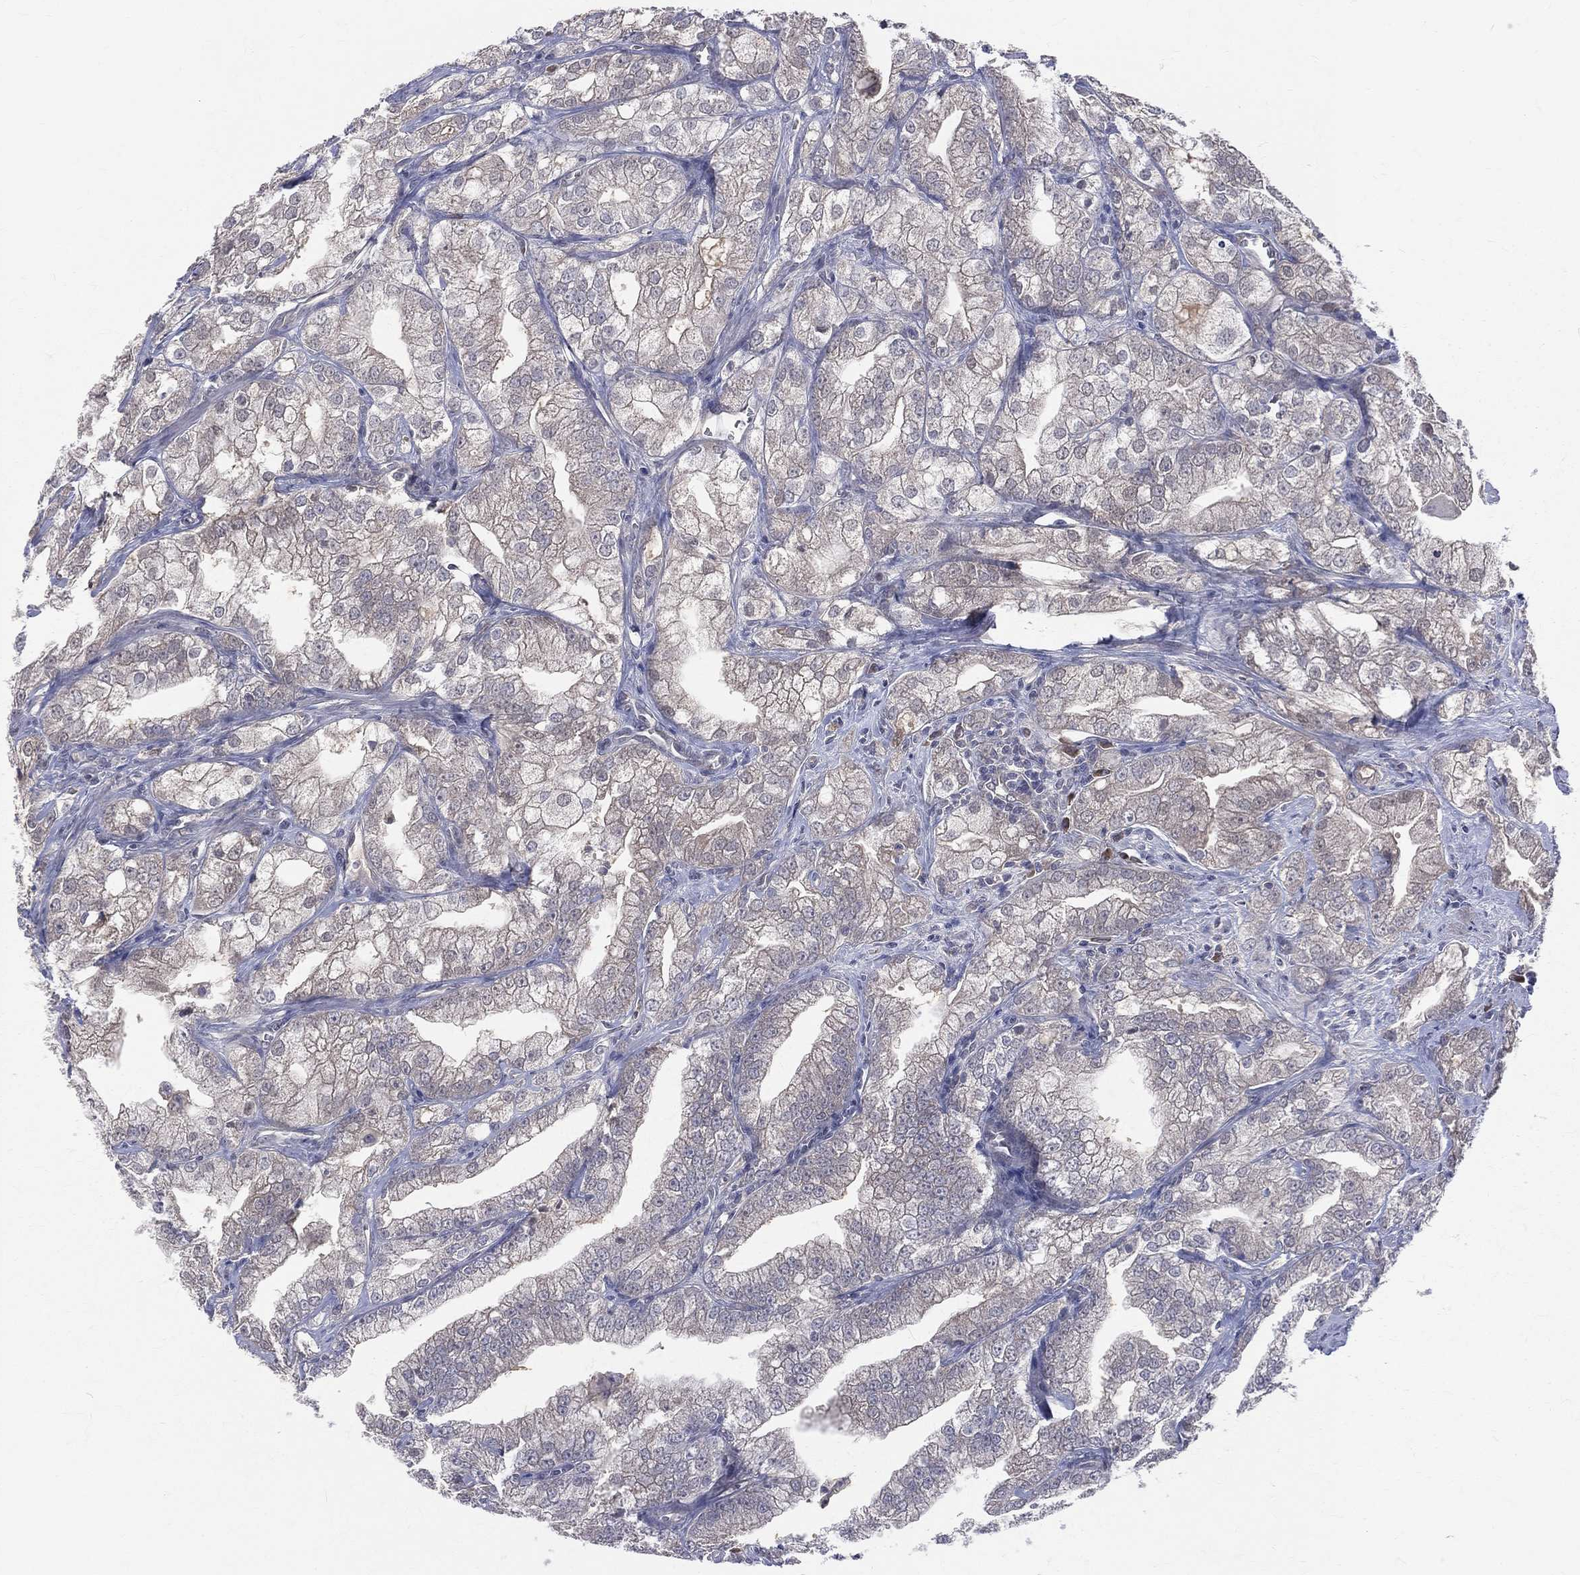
{"staining": {"intensity": "negative", "quantity": "none", "location": "none"}, "tissue": "prostate cancer", "cell_type": "Tumor cells", "image_type": "cancer", "snomed": [{"axis": "morphology", "description": "Adenocarcinoma, NOS"}, {"axis": "topography", "description": "Prostate"}], "caption": "Prostate adenocarcinoma was stained to show a protein in brown. There is no significant staining in tumor cells. Nuclei are stained in blue.", "gene": "DLG4", "patient": {"sex": "male", "age": 70}}